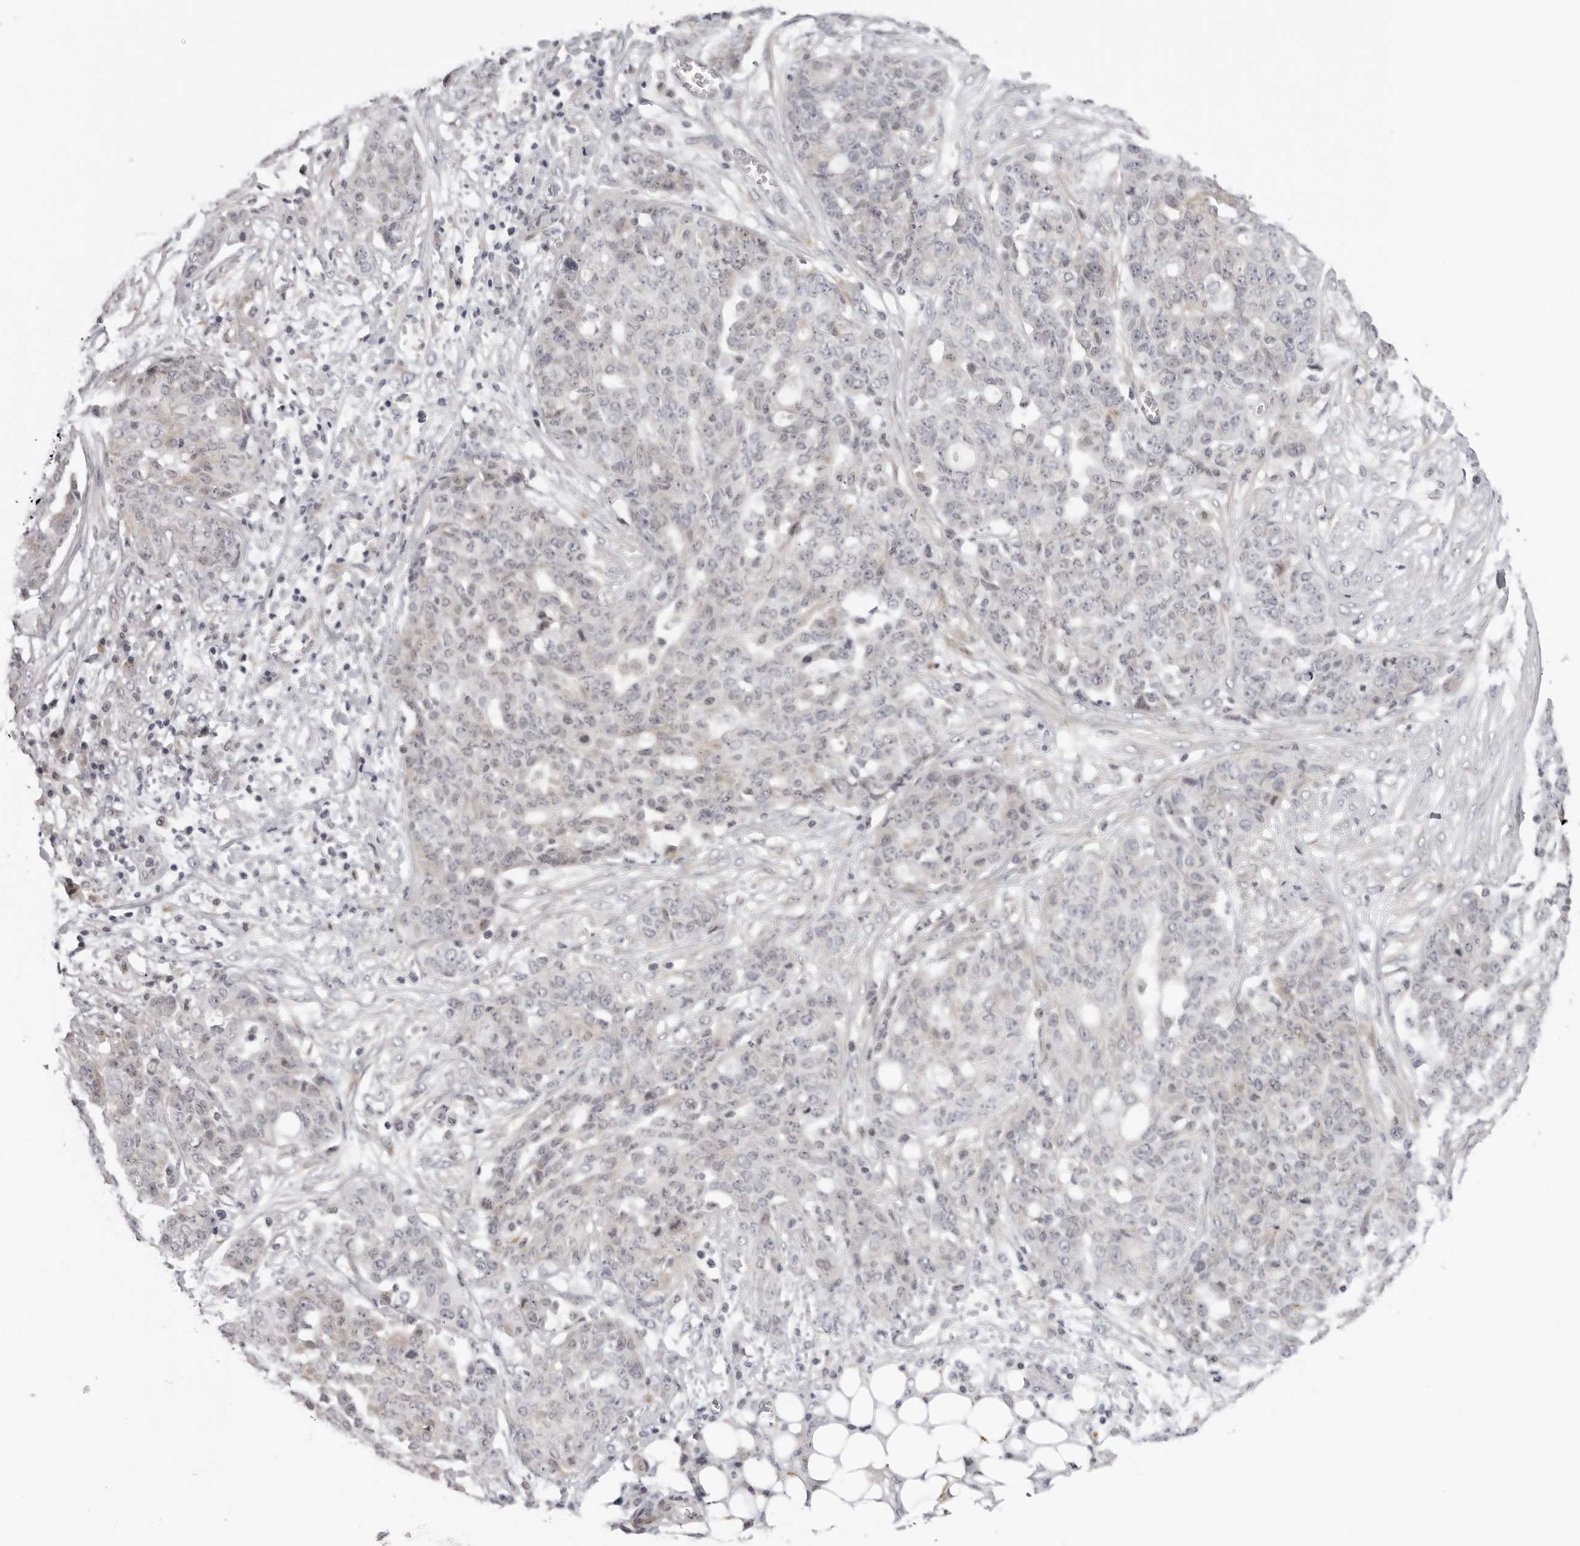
{"staining": {"intensity": "negative", "quantity": "none", "location": "none"}, "tissue": "ovarian cancer", "cell_type": "Tumor cells", "image_type": "cancer", "snomed": [{"axis": "morphology", "description": "Cystadenocarcinoma, serous, NOS"}, {"axis": "topography", "description": "Soft tissue"}, {"axis": "topography", "description": "Ovary"}], "caption": "Immunohistochemistry photomicrograph of human ovarian cancer stained for a protein (brown), which demonstrates no staining in tumor cells.", "gene": "SUGCT", "patient": {"sex": "female", "age": 57}}